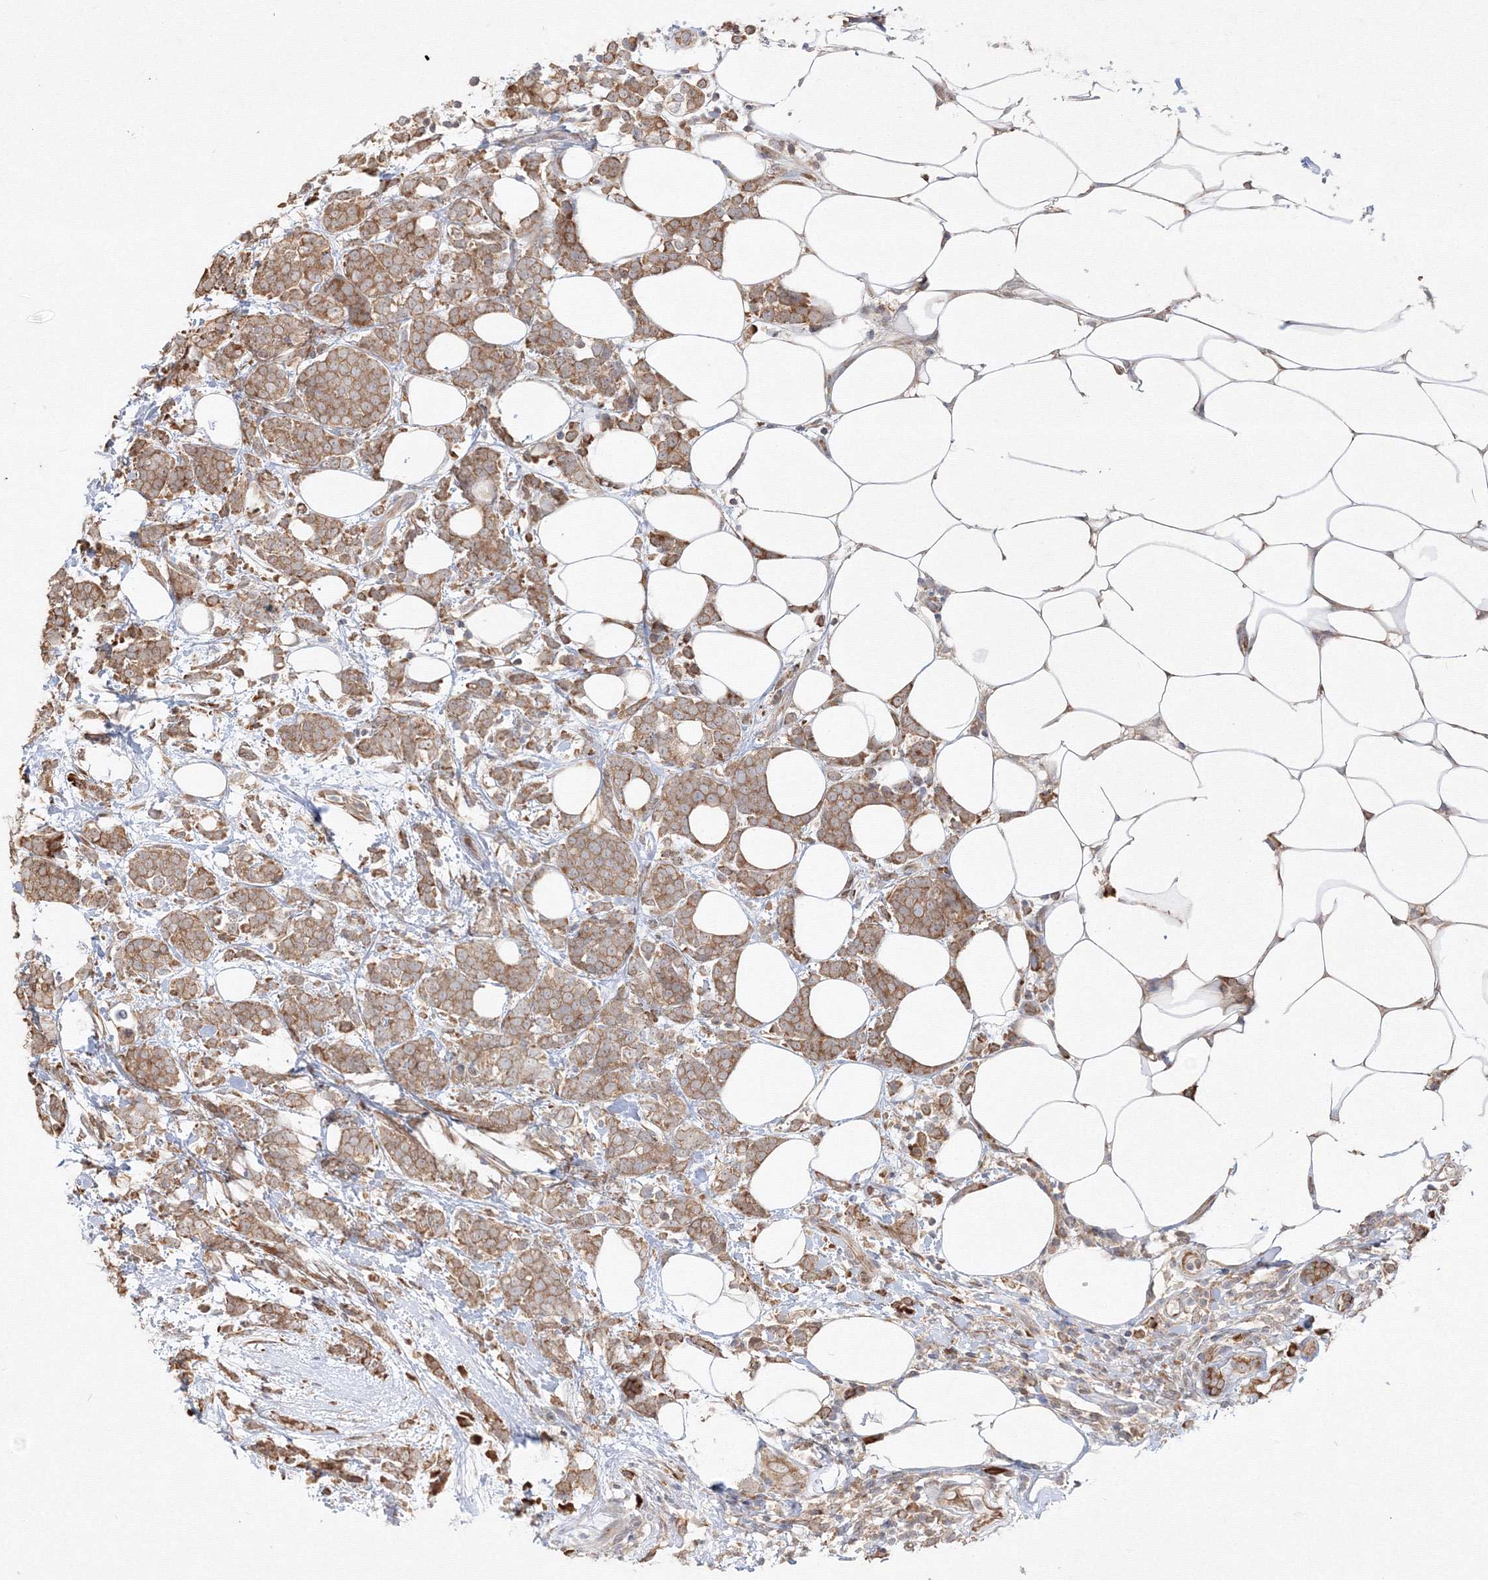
{"staining": {"intensity": "moderate", "quantity": ">75%", "location": "cytoplasmic/membranous"}, "tissue": "breast cancer", "cell_type": "Tumor cells", "image_type": "cancer", "snomed": [{"axis": "morphology", "description": "Lobular carcinoma"}, {"axis": "topography", "description": "Breast"}], "caption": "IHC micrograph of neoplastic tissue: human breast cancer stained using immunohistochemistry demonstrates medium levels of moderate protein expression localized specifically in the cytoplasmic/membranous of tumor cells, appearing as a cytoplasmic/membranous brown color.", "gene": "FBXL8", "patient": {"sex": "female", "age": 58}}